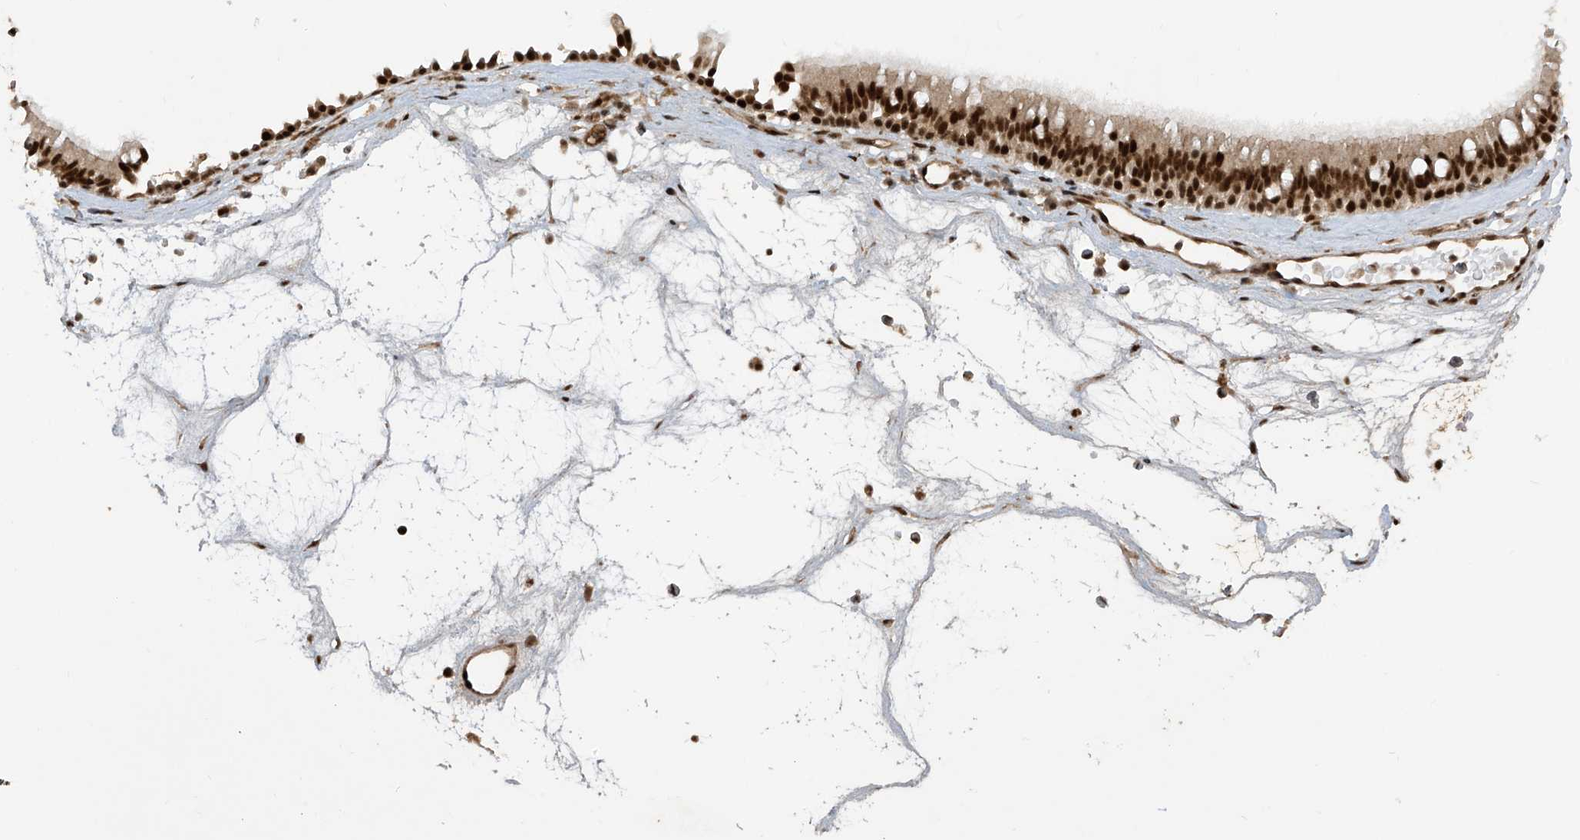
{"staining": {"intensity": "strong", "quantity": ">75%", "location": "nuclear"}, "tissue": "nasopharynx", "cell_type": "Respiratory epithelial cells", "image_type": "normal", "snomed": [{"axis": "morphology", "description": "Normal tissue, NOS"}, {"axis": "morphology", "description": "Inflammation, NOS"}, {"axis": "morphology", "description": "Malignant melanoma, Metastatic site"}, {"axis": "topography", "description": "Nasopharynx"}], "caption": "Nasopharynx stained with DAB immunohistochemistry shows high levels of strong nuclear positivity in about >75% of respiratory epithelial cells.", "gene": "ARHGEF3", "patient": {"sex": "male", "age": 70}}